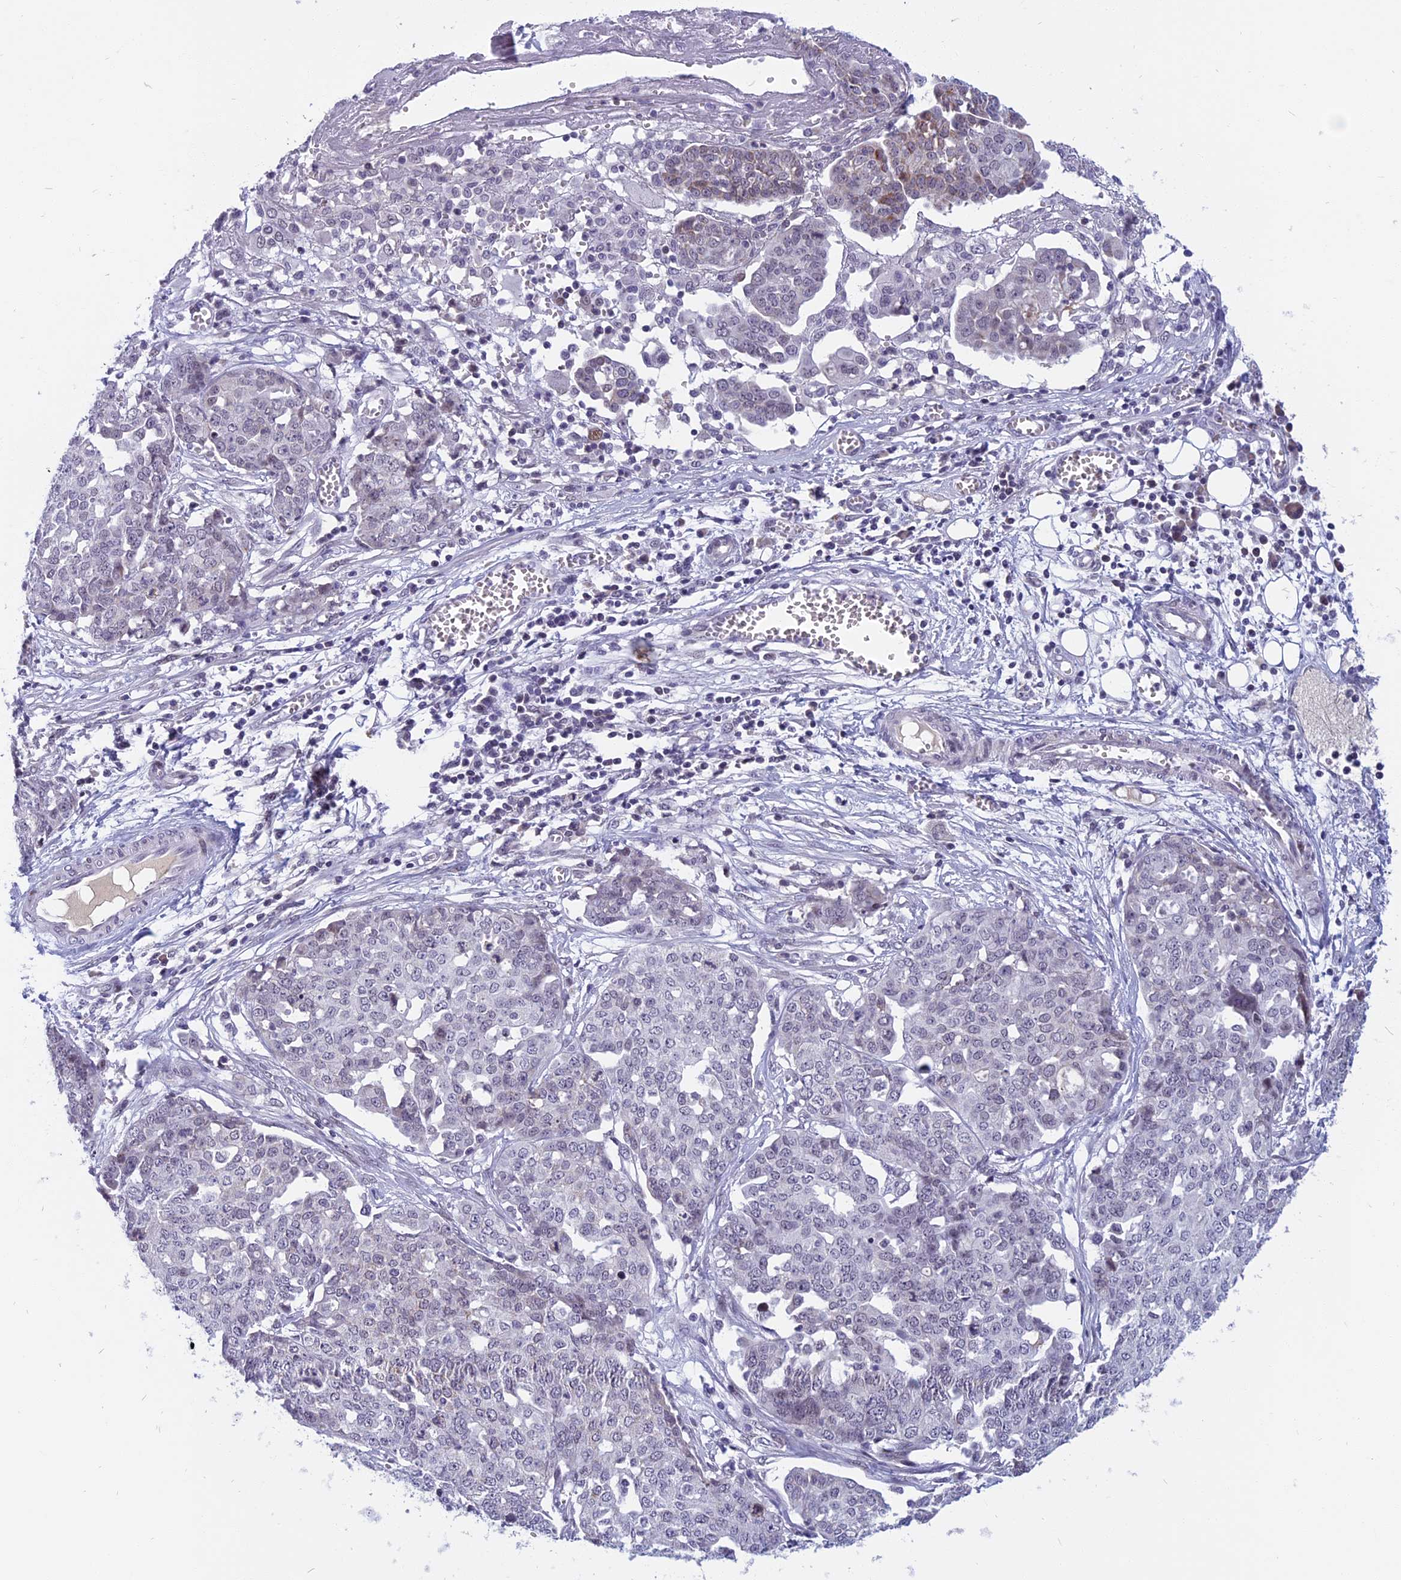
{"staining": {"intensity": "negative", "quantity": "none", "location": "none"}, "tissue": "ovarian cancer", "cell_type": "Tumor cells", "image_type": "cancer", "snomed": [{"axis": "morphology", "description": "Cystadenocarcinoma, serous, NOS"}, {"axis": "topography", "description": "Soft tissue"}, {"axis": "topography", "description": "Ovary"}], "caption": "High magnification brightfield microscopy of ovarian cancer (serous cystadenocarcinoma) stained with DAB (brown) and counterstained with hematoxylin (blue): tumor cells show no significant staining.", "gene": "CDC7", "patient": {"sex": "female", "age": 57}}